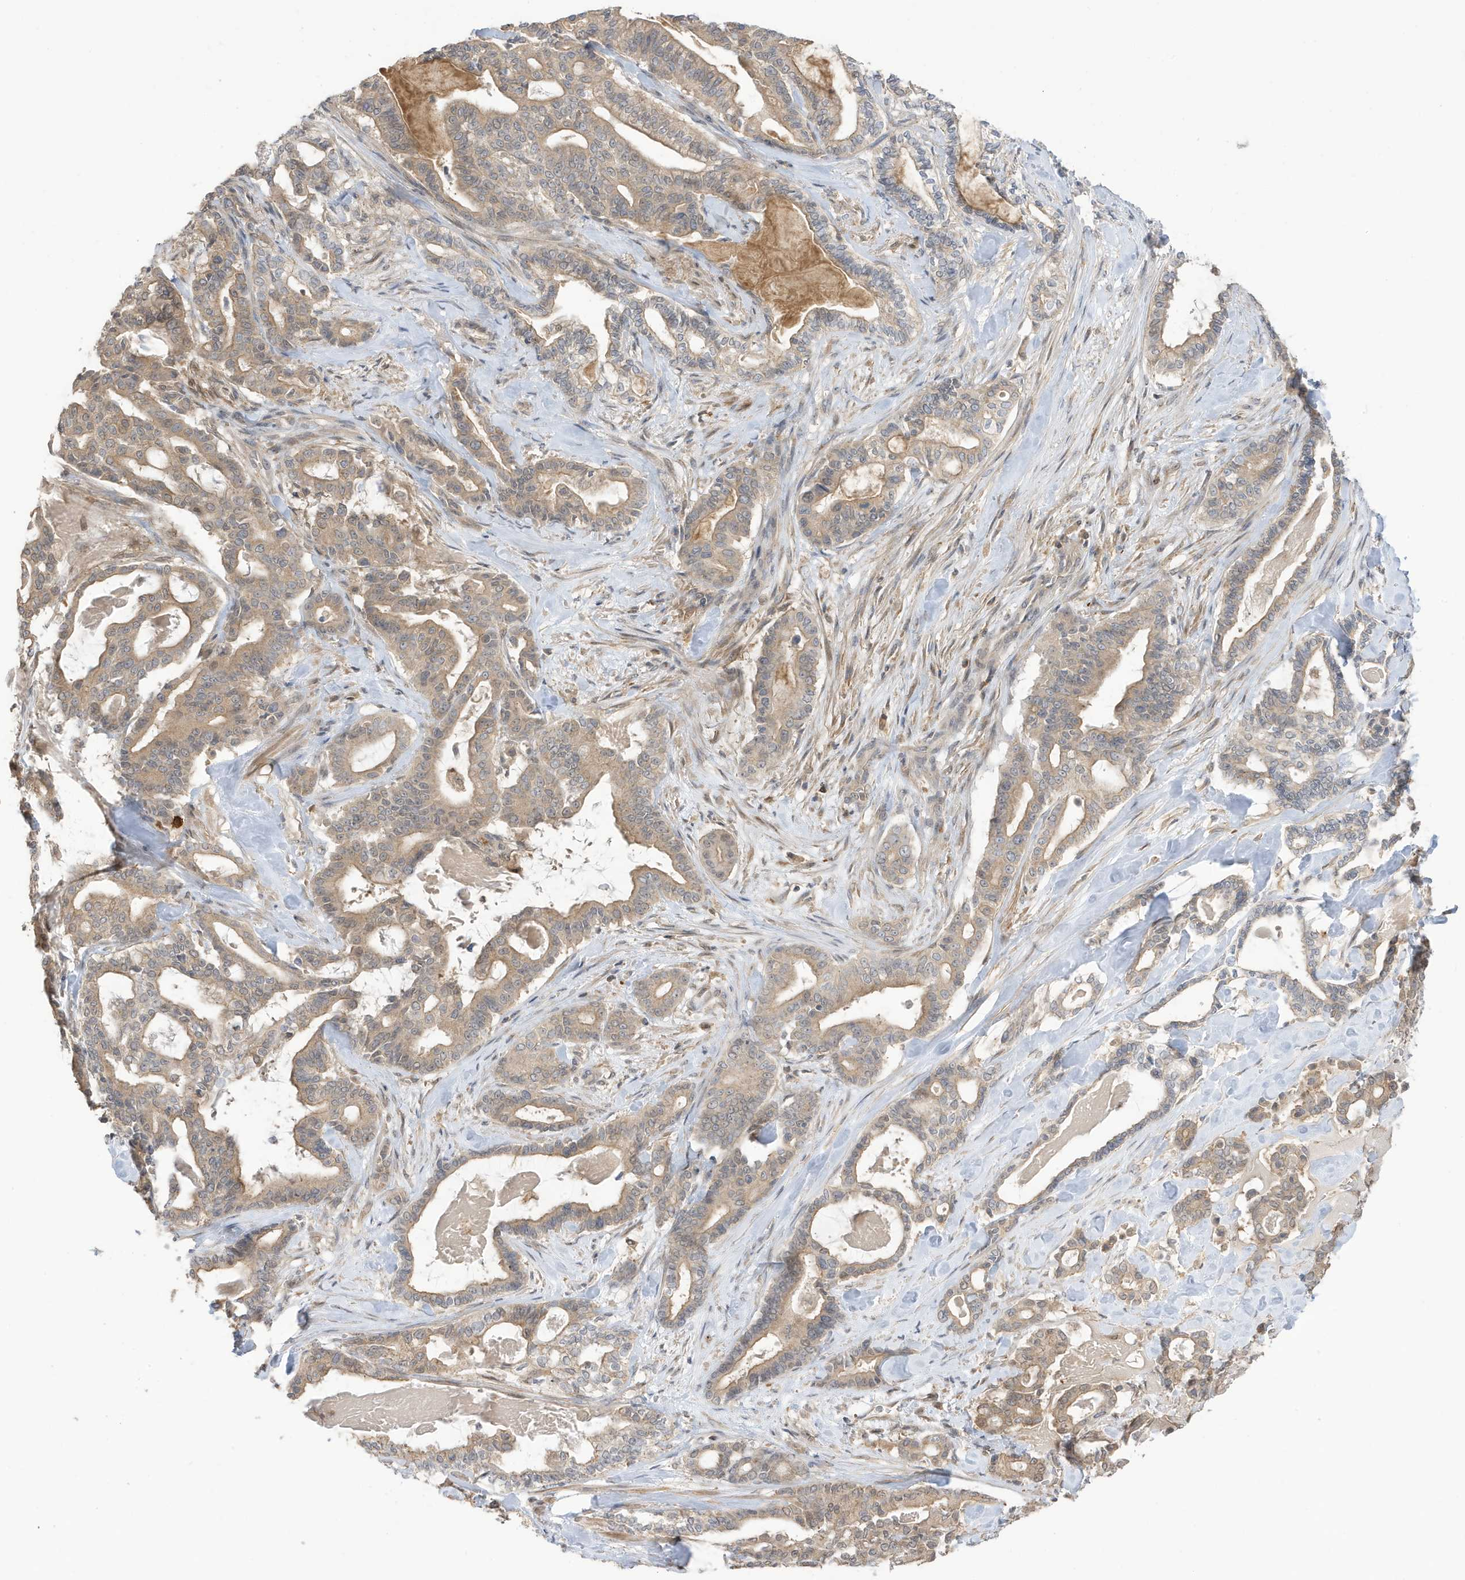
{"staining": {"intensity": "weak", "quantity": ">75%", "location": "cytoplasmic/membranous"}, "tissue": "pancreatic cancer", "cell_type": "Tumor cells", "image_type": "cancer", "snomed": [{"axis": "morphology", "description": "Adenocarcinoma, NOS"}, {"axis": "topography", "description": "Pancreas"}], "caption": "DAB (3,3'-diaminobenzidine) immunohistochemical staining of adenocarcinoma (pancreatic) exhibits weak cytoplasmic/membranous protein positivity in approximately >75% of tumor cells.", "gene": "TAB3", "patient": {"sex": "male", "age": 63}}